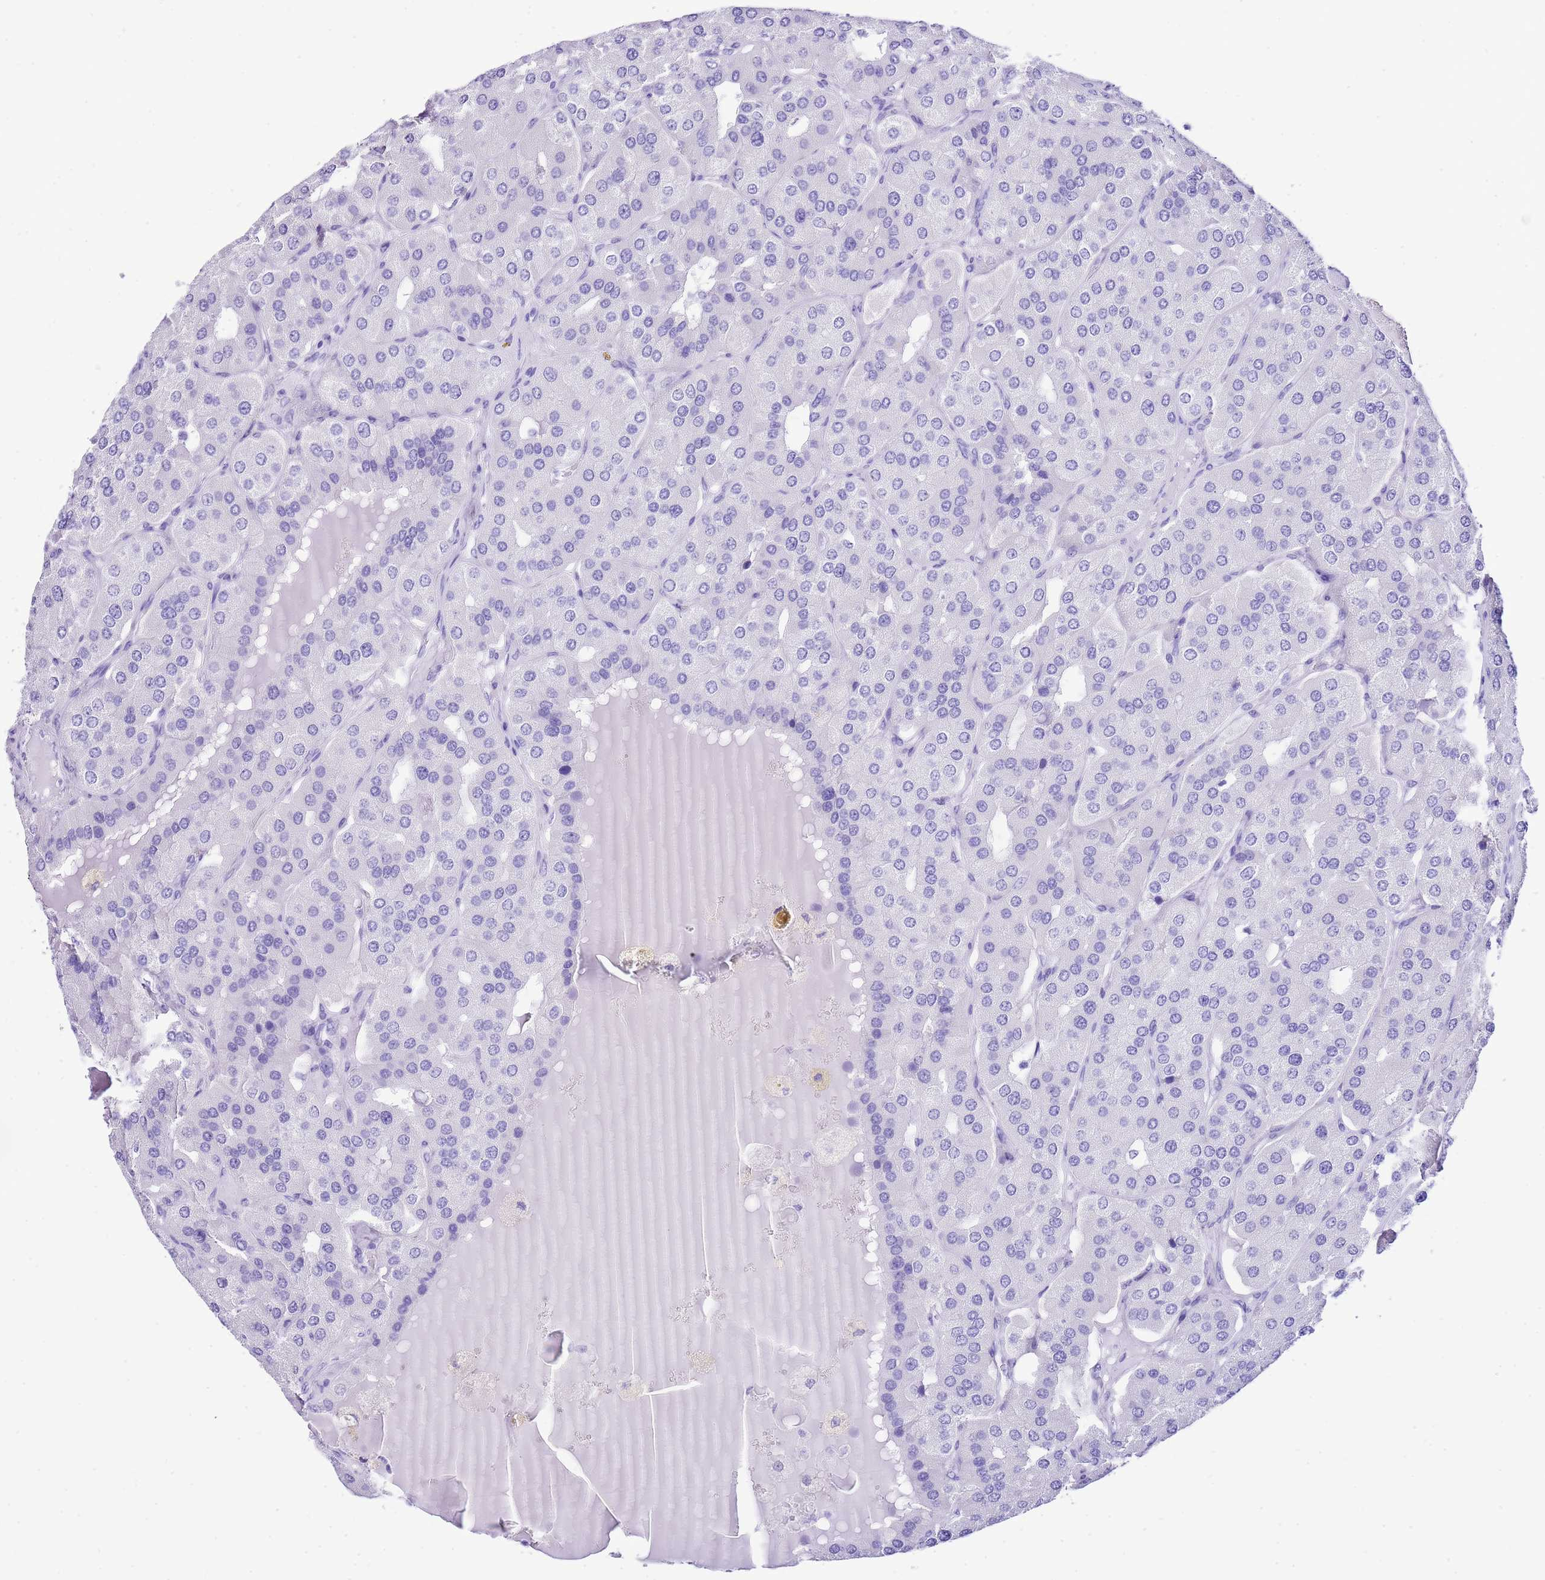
{"staining": {"intensity": "negative", "quantity": "none", "location": "none"}, "tissue": "parathyroid gland", "cell_type": "Glandular cells", "image_type": "normal", "snomed": [{"axis": "morphology", "description": "Normal tissue, NOS"}, {"axis": "morphology", "description": "Adenoma, NOS"}, {"axis": "topography", "description": "Parathyroid gland"}], "caption": "Glandular cells are negative for protein expression in normal human parathyroid gland. The staining is performed using DAB (3,3'-diaminobenzidine) brown chromogen with nuclei counter-stained in using hematoxylin.", "gene": "KCNC1", "patient": {"sex": "female", "age": 86}}